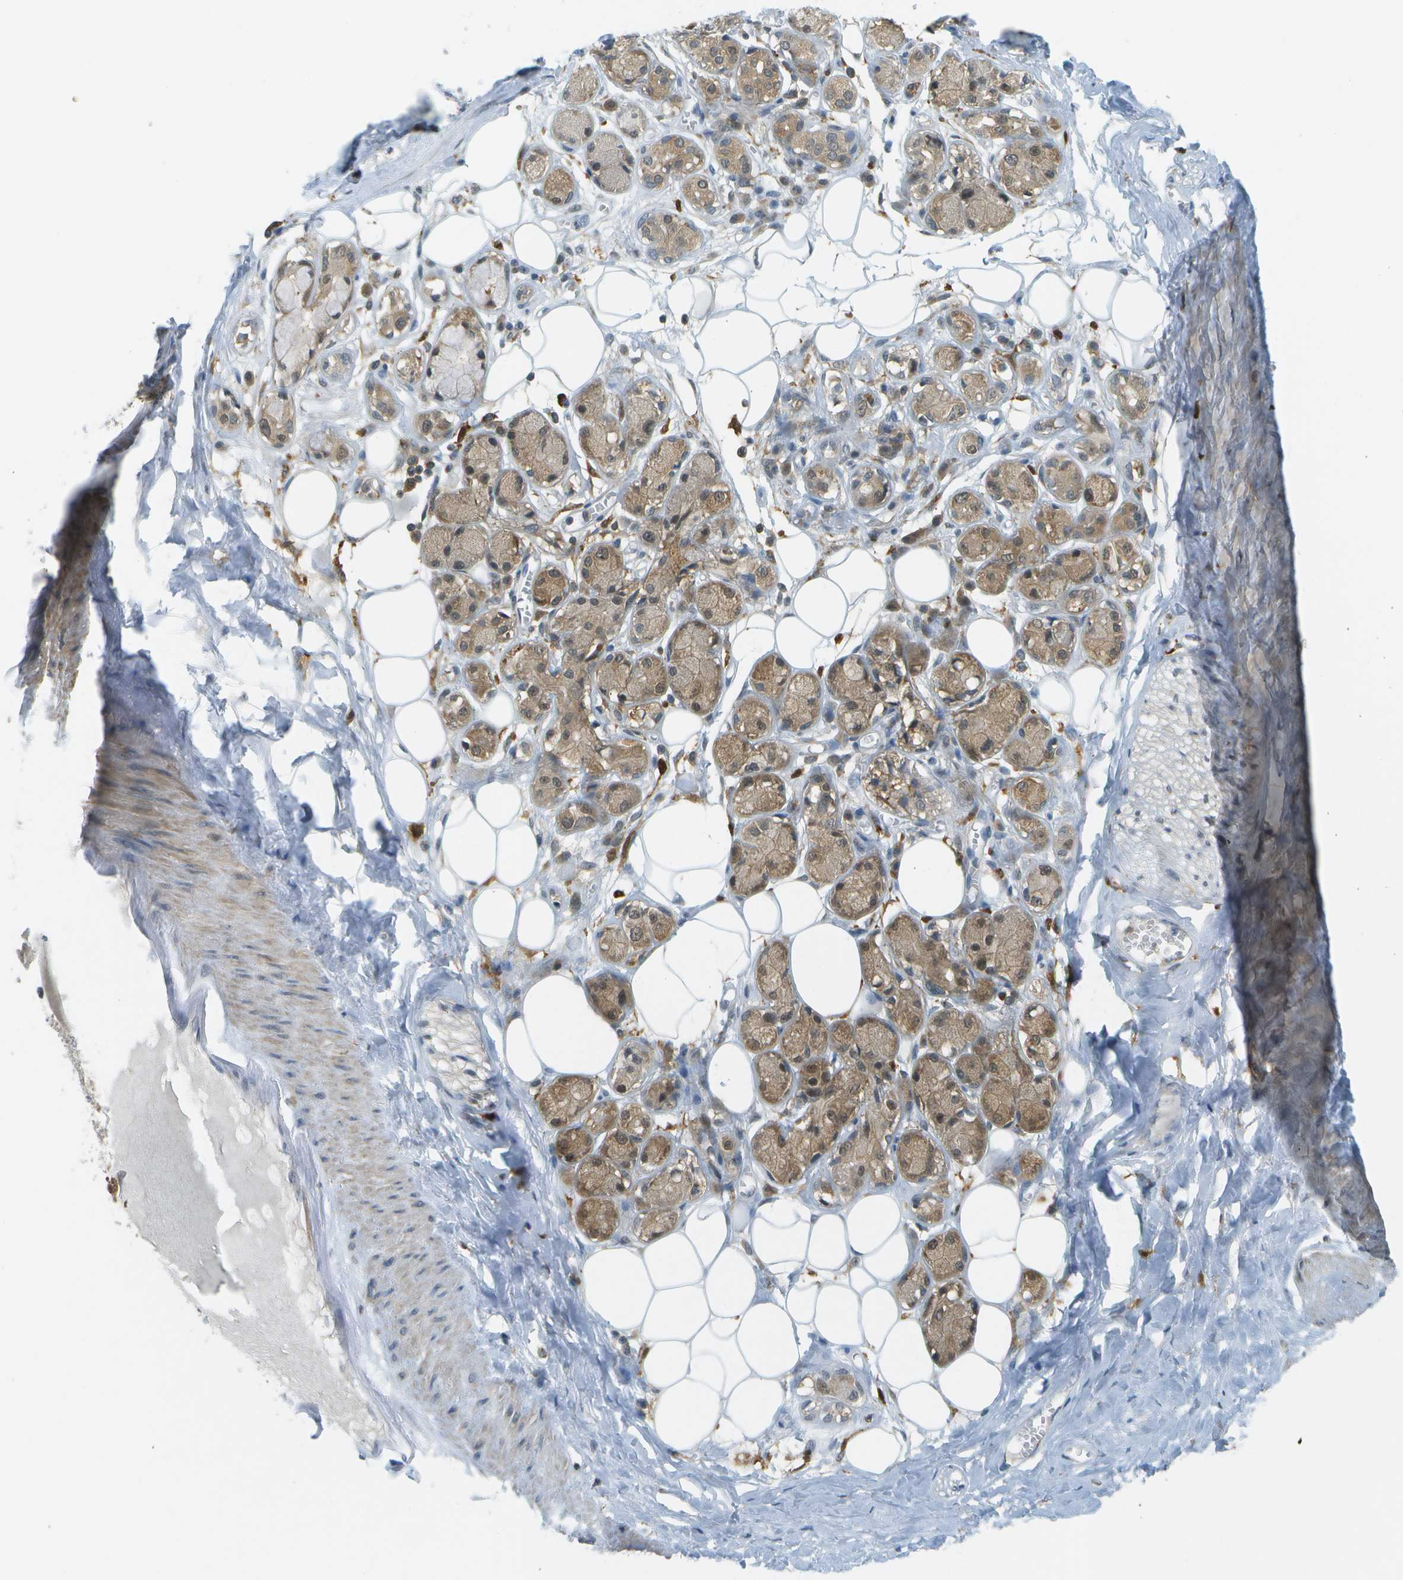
{"staining": {"intensity": "negative", "quantity": "none", "location": "none"}, "tissue": "adipose tissue", "cell_type": "Adipocytes", "image_type": "normal", "snomed": [{"axis": "morphology", "description": "Normal tissue, NOS"}, {"axis": "morphology", "description": "Inflammation, NOS"}, {"axis": "topography", "description": "Salivary gland"}, {"axis": "topography", "description": "Peripheral nerve tissue"}], "caption": "Adipocytes are negative for protein expression in normal human adipose tissue.", "gene": "CDH23", "patient": {"sex": "female", "age": 75}}